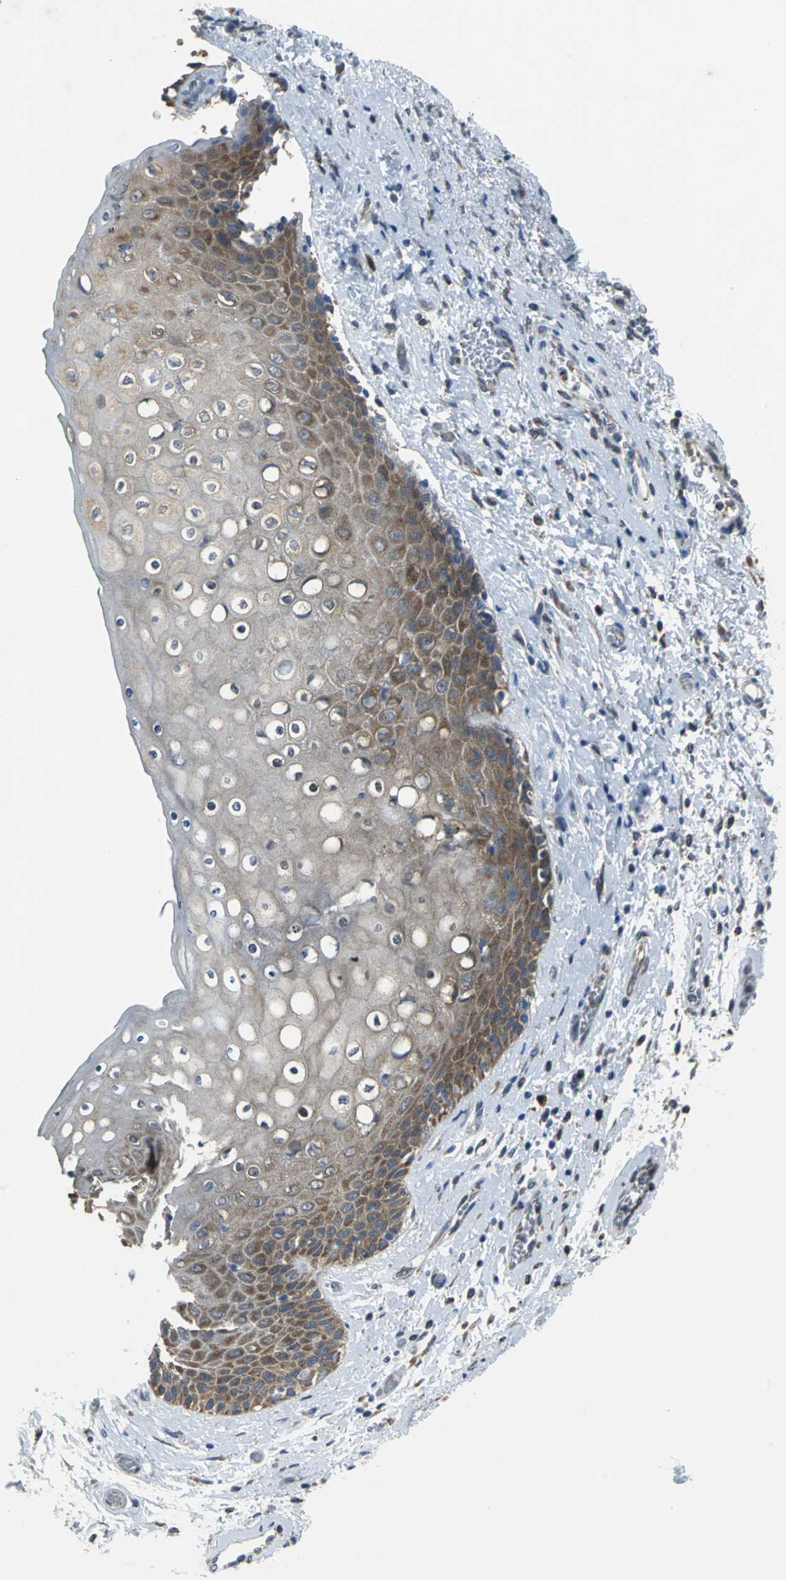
{"staining": {"intensity": "moderate", "quantity": "25%-75%", "location": "cytoplasmic/membranous"}, "tissue": "skin", "cell_type": "Epidermal cells", "image_type": "normal", "snomed": [{"axis": "morphology", "description": "Normal tissue, NOS"}, {"axis": "topography", "description": "Anal"}], "caption": "A medium amount of moderate cytoplasmic/membranous expression is present in about 25%-75% of epidermal cells in normal skin. (Stains: DAB (3,3'-diaminobenzidine) in brown, nuclei in blue, Microscopy: brightfield microscopy at high magnification).", "gene": "EIF5A", "patient": {"sex": "female", "age": 46}}